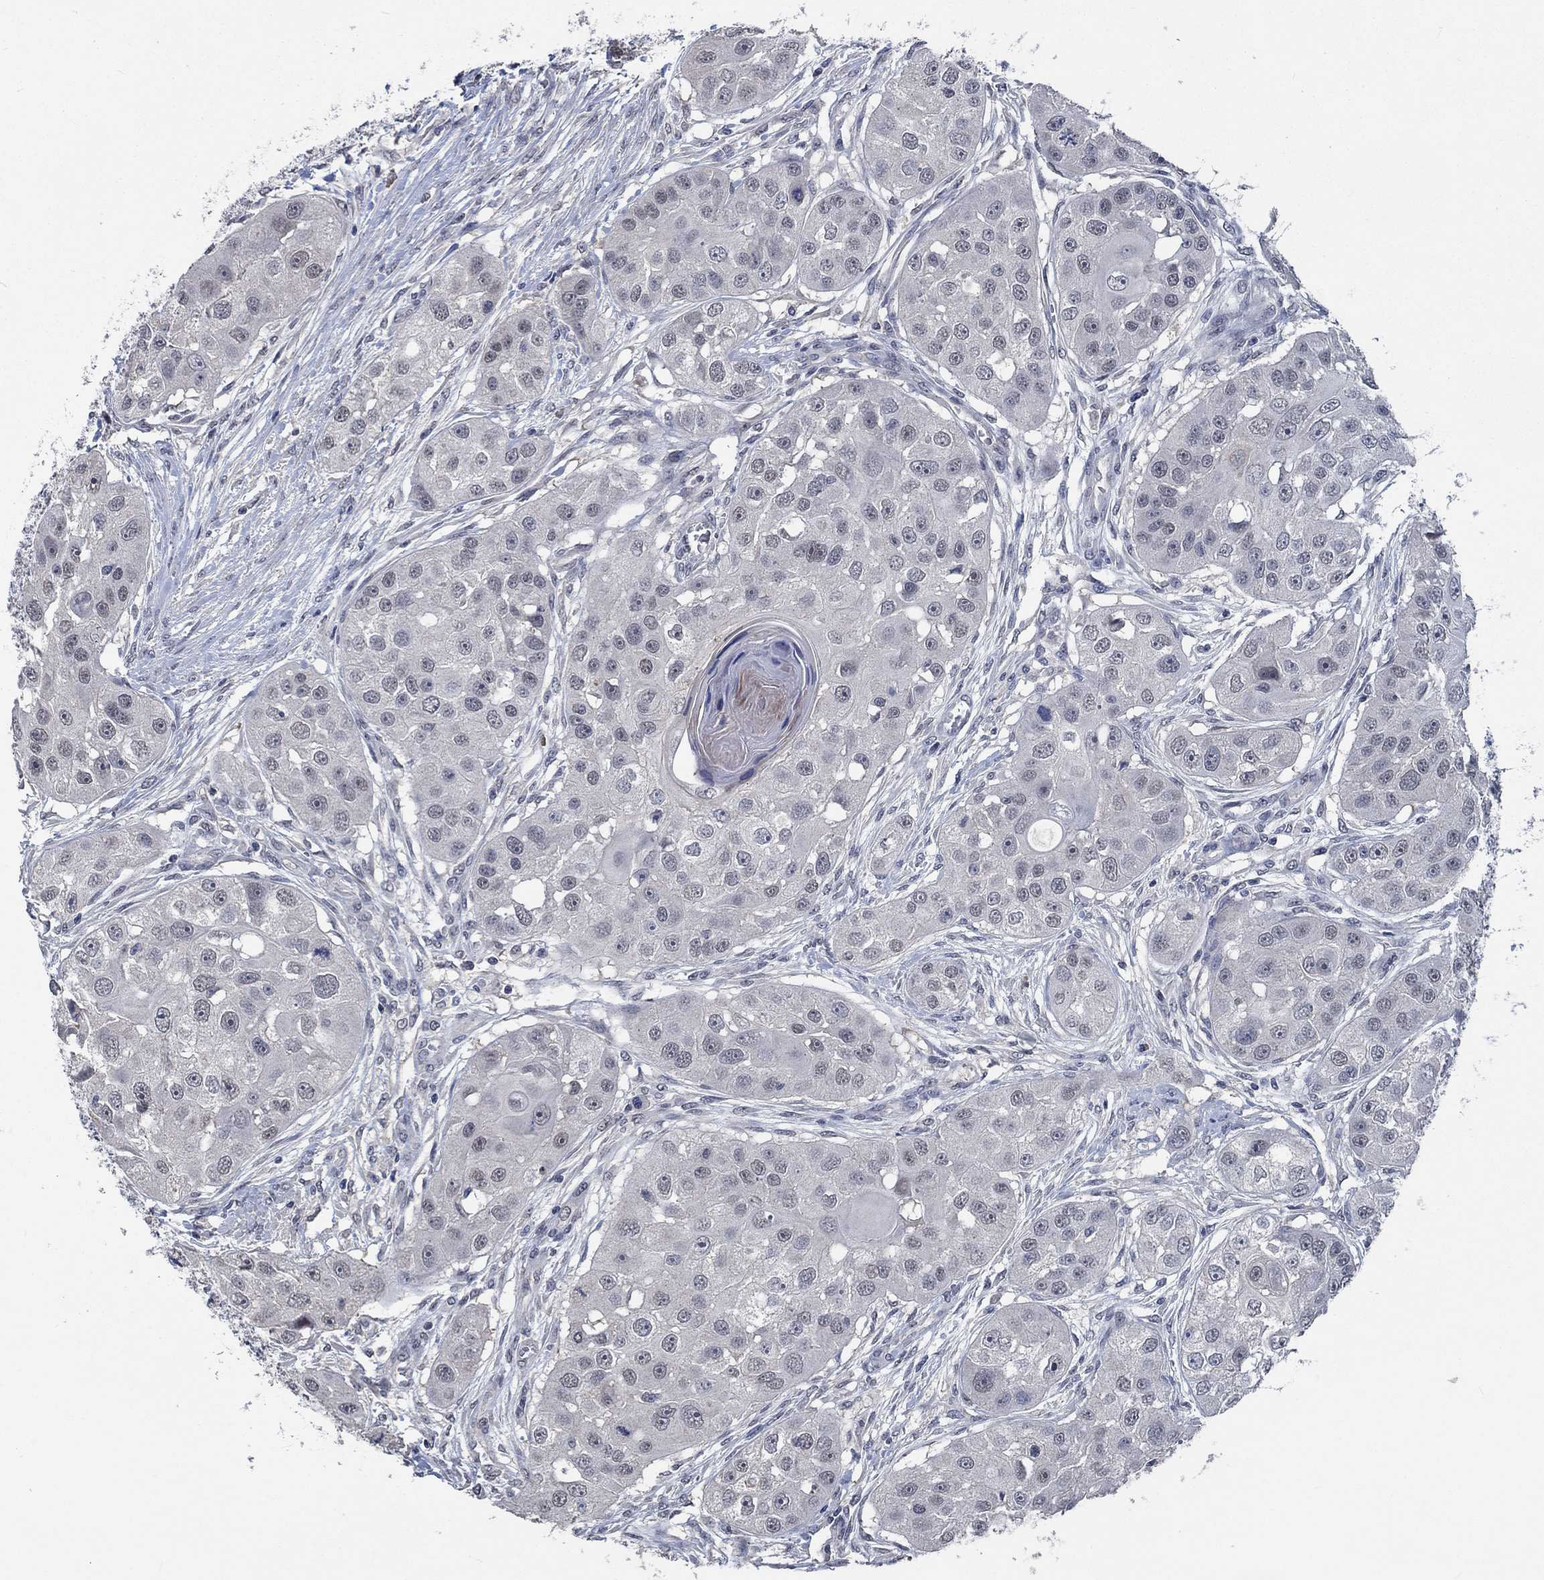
{"staining": {"intensity": "negative", "quantity": "none", "location": "none"}, "tissue": "head and neck cancer", "cell_type": "Tumor cells", "image_type": "cancer", "snomed": [{"axis": "morphology", "description": "Normal tissue, NOS"}, {"axis": "morphology", "description": "Squamous cell carcinoma, NOS"}, {"axis": "topography", "description": "Skeletal muscle"}, {"axis": "topography", "description": "Head-Neck"}], "caption": "Head and neck squamous cell carcinoma was stained to show a protein in brown. There is no significant positivity in tumor cells.", "gene": "OBSCN", "patient": {"sex": "male", "age": 51}}